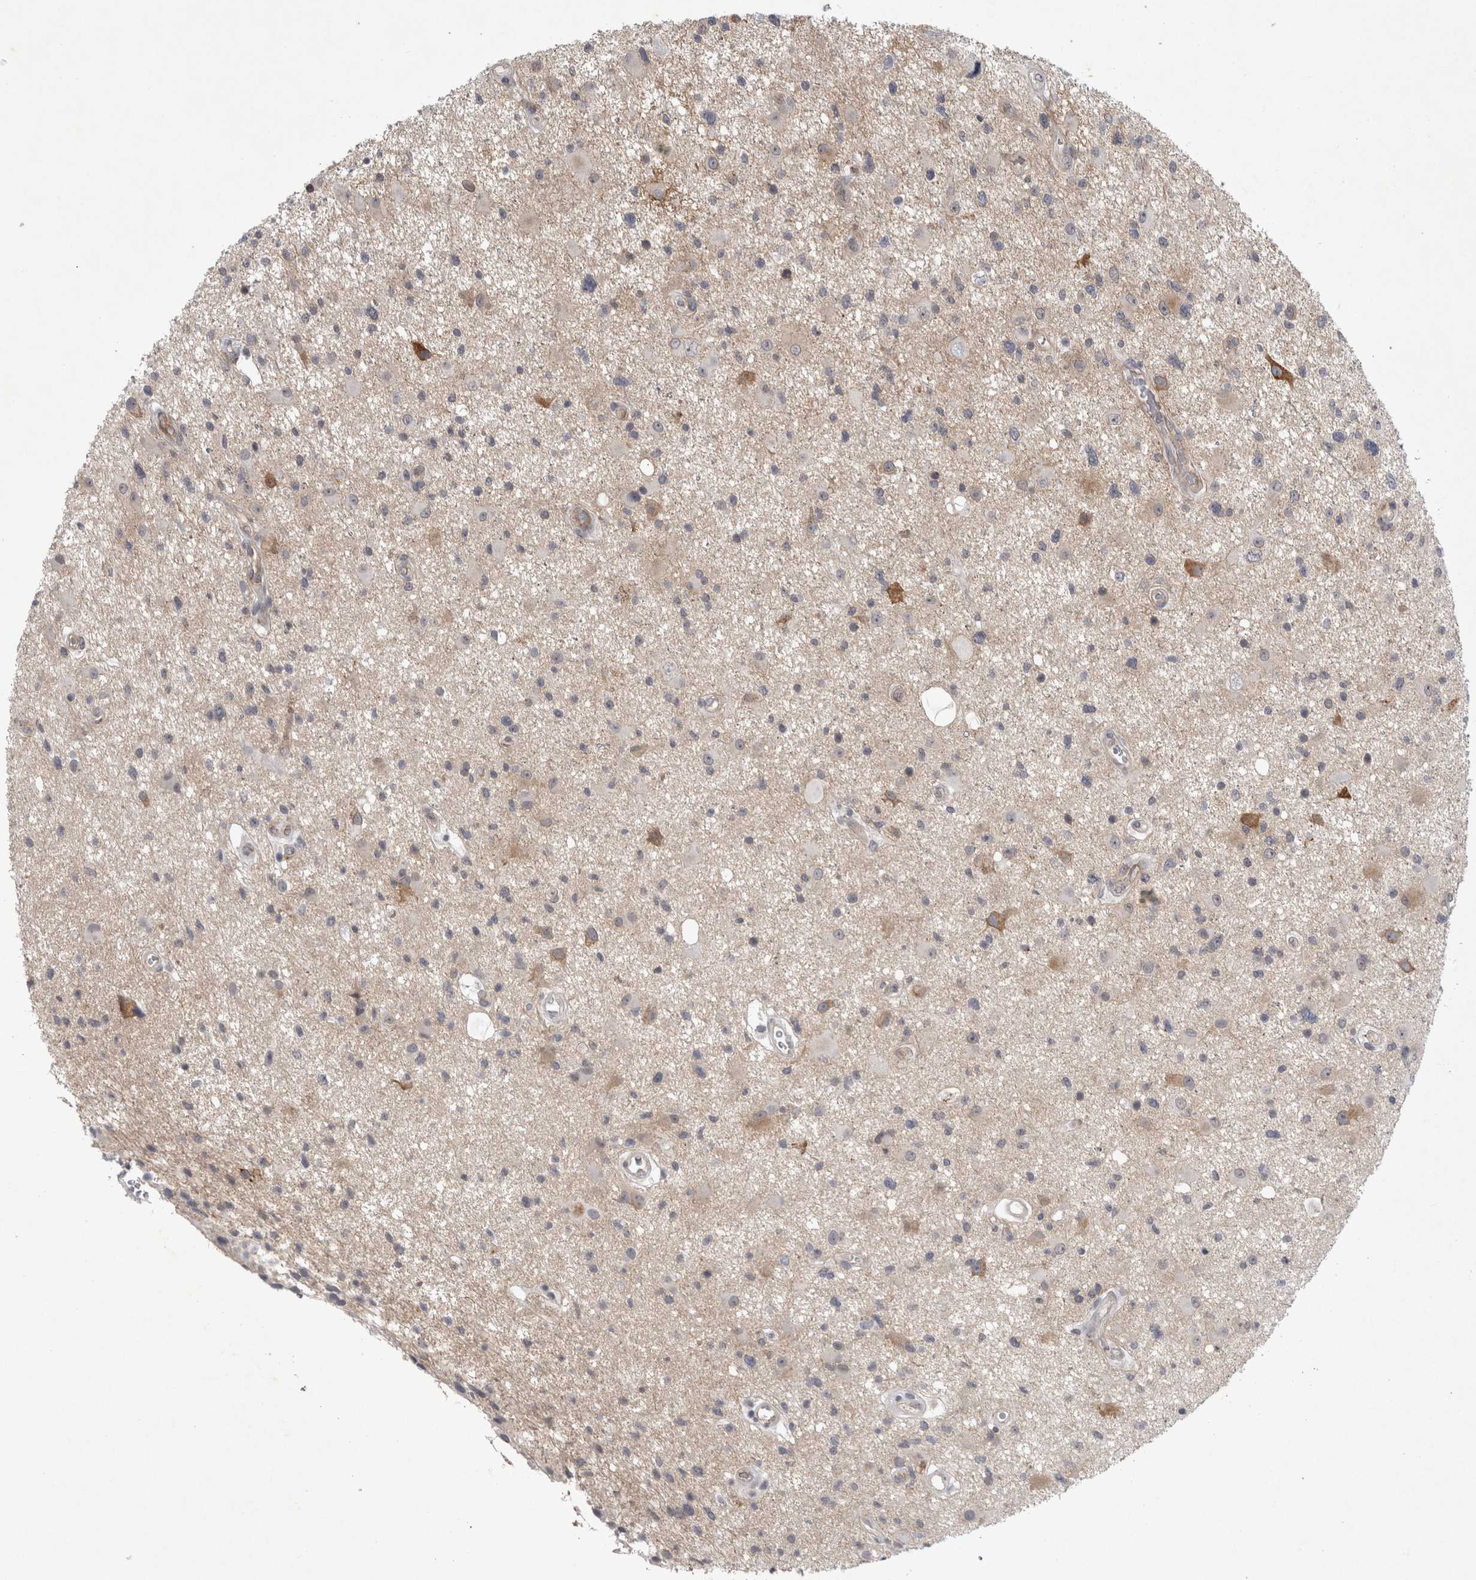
{"staining": {"intensity": "weak", "quantity": "<25%", "location": "cytoplasmic/membranous"}, "tissue": "glioma", "cell_type": "Tumor cells", "image_type": "cancer", "snomed": [{"axis": "morphology", "description": "Glioma, malignant, High grade"}, {"axis": "topography", "description": "Brain"}], "caption": "Immunohistochemistry (IHC) histopathology image of human malignant glioma (high-grade) stained for a protein (brown), which shows no positivity in tumor cells.", "gene": "PARP11", "patient": {"sex": "male", "age": 33}}